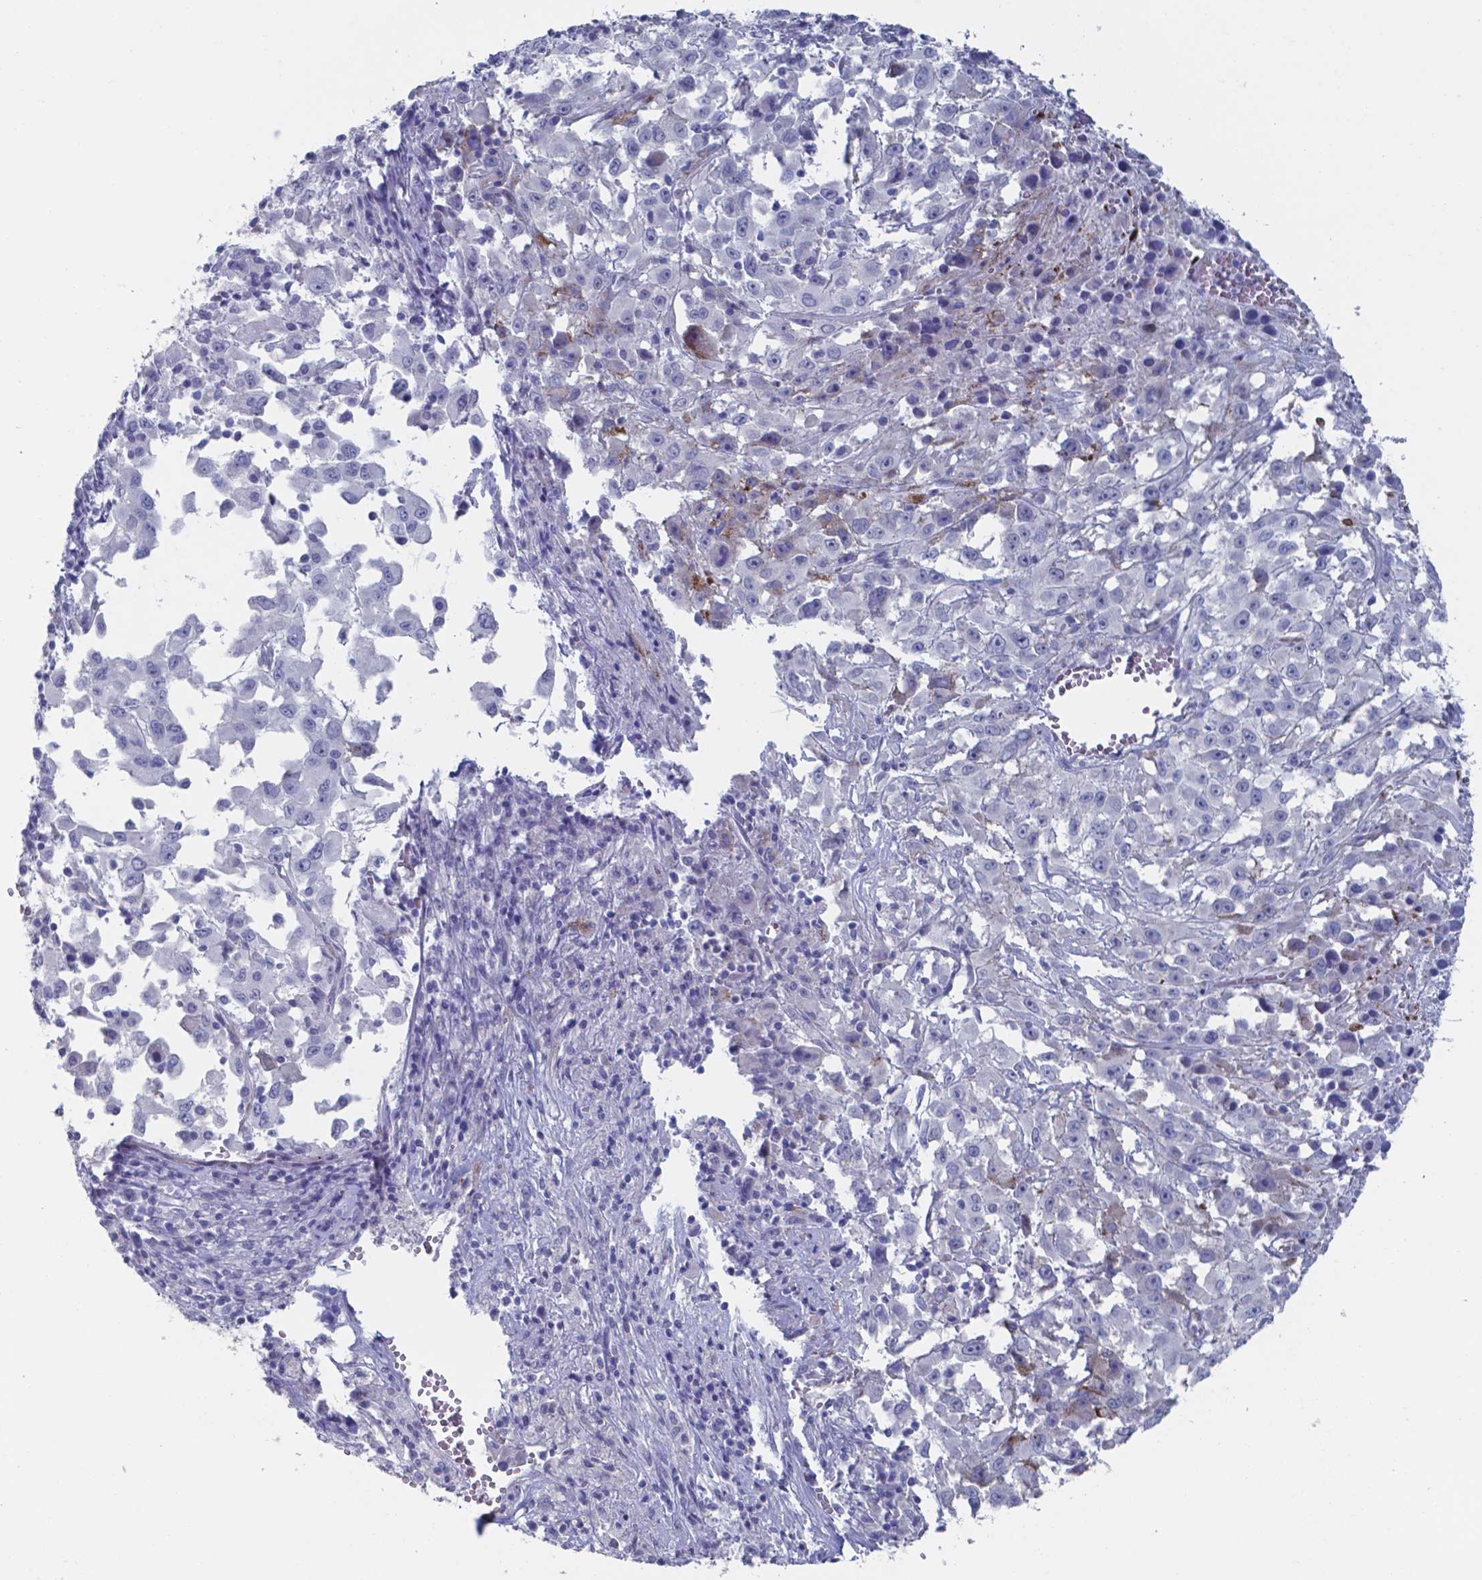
{"staining": {"intensity": "negative", "quantity": "none", "location": "none"}, "tissue": "melanoma", "cell_type": "Tumor cells", "image_type": "cancer", "snomed": [{"axis": "morphology", "description": "Malignant melanoma, Metastatic site"}, {"axis": "topography", "description": "Soft tissue"}], "caption": "IHC of melanoma demonstrates no positivity in tumor cells.", "gene": "PLA2R1", "patient": {"sex": "male", "age": 50}}